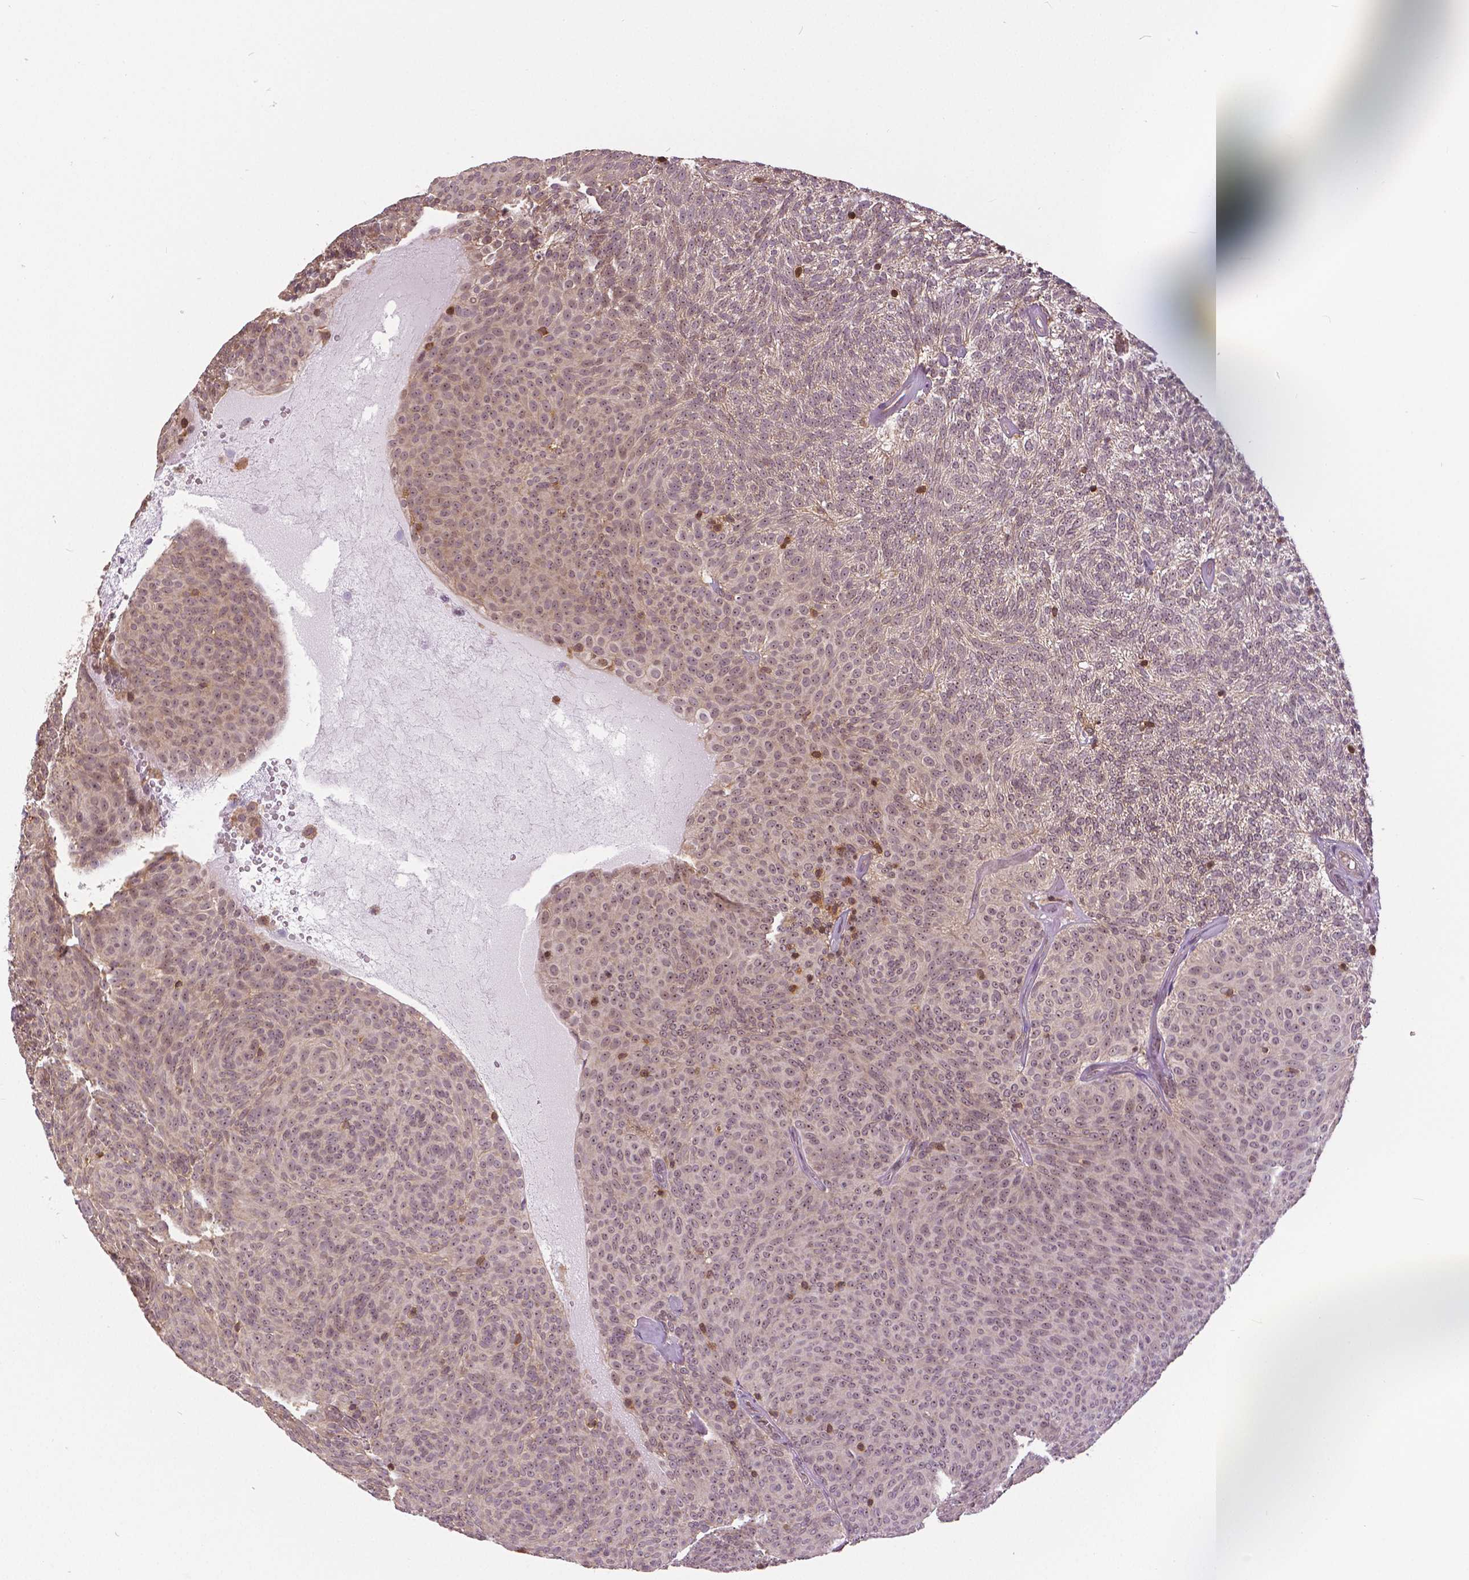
{"staining": {"intensity": "negative", "quantity": "none", "location": "none"}, "tissue": "urothelial cancer", "cell_type": "Tumor cells", "image_type": "cancer", "snomed": [{"axis": "morphology", "description": "Urothelial carcinoma, Low grade"}, {"axis": "topography", "description": "Urinary bladder"}], "caption": "Immunohistochemistry photomicrograph of human urothelial cancer stained for a protein (brown), which demonstrates no staining in tumor cells.", "gene": "ANXA13", "patient": {"sex": "male", "age": 77}}